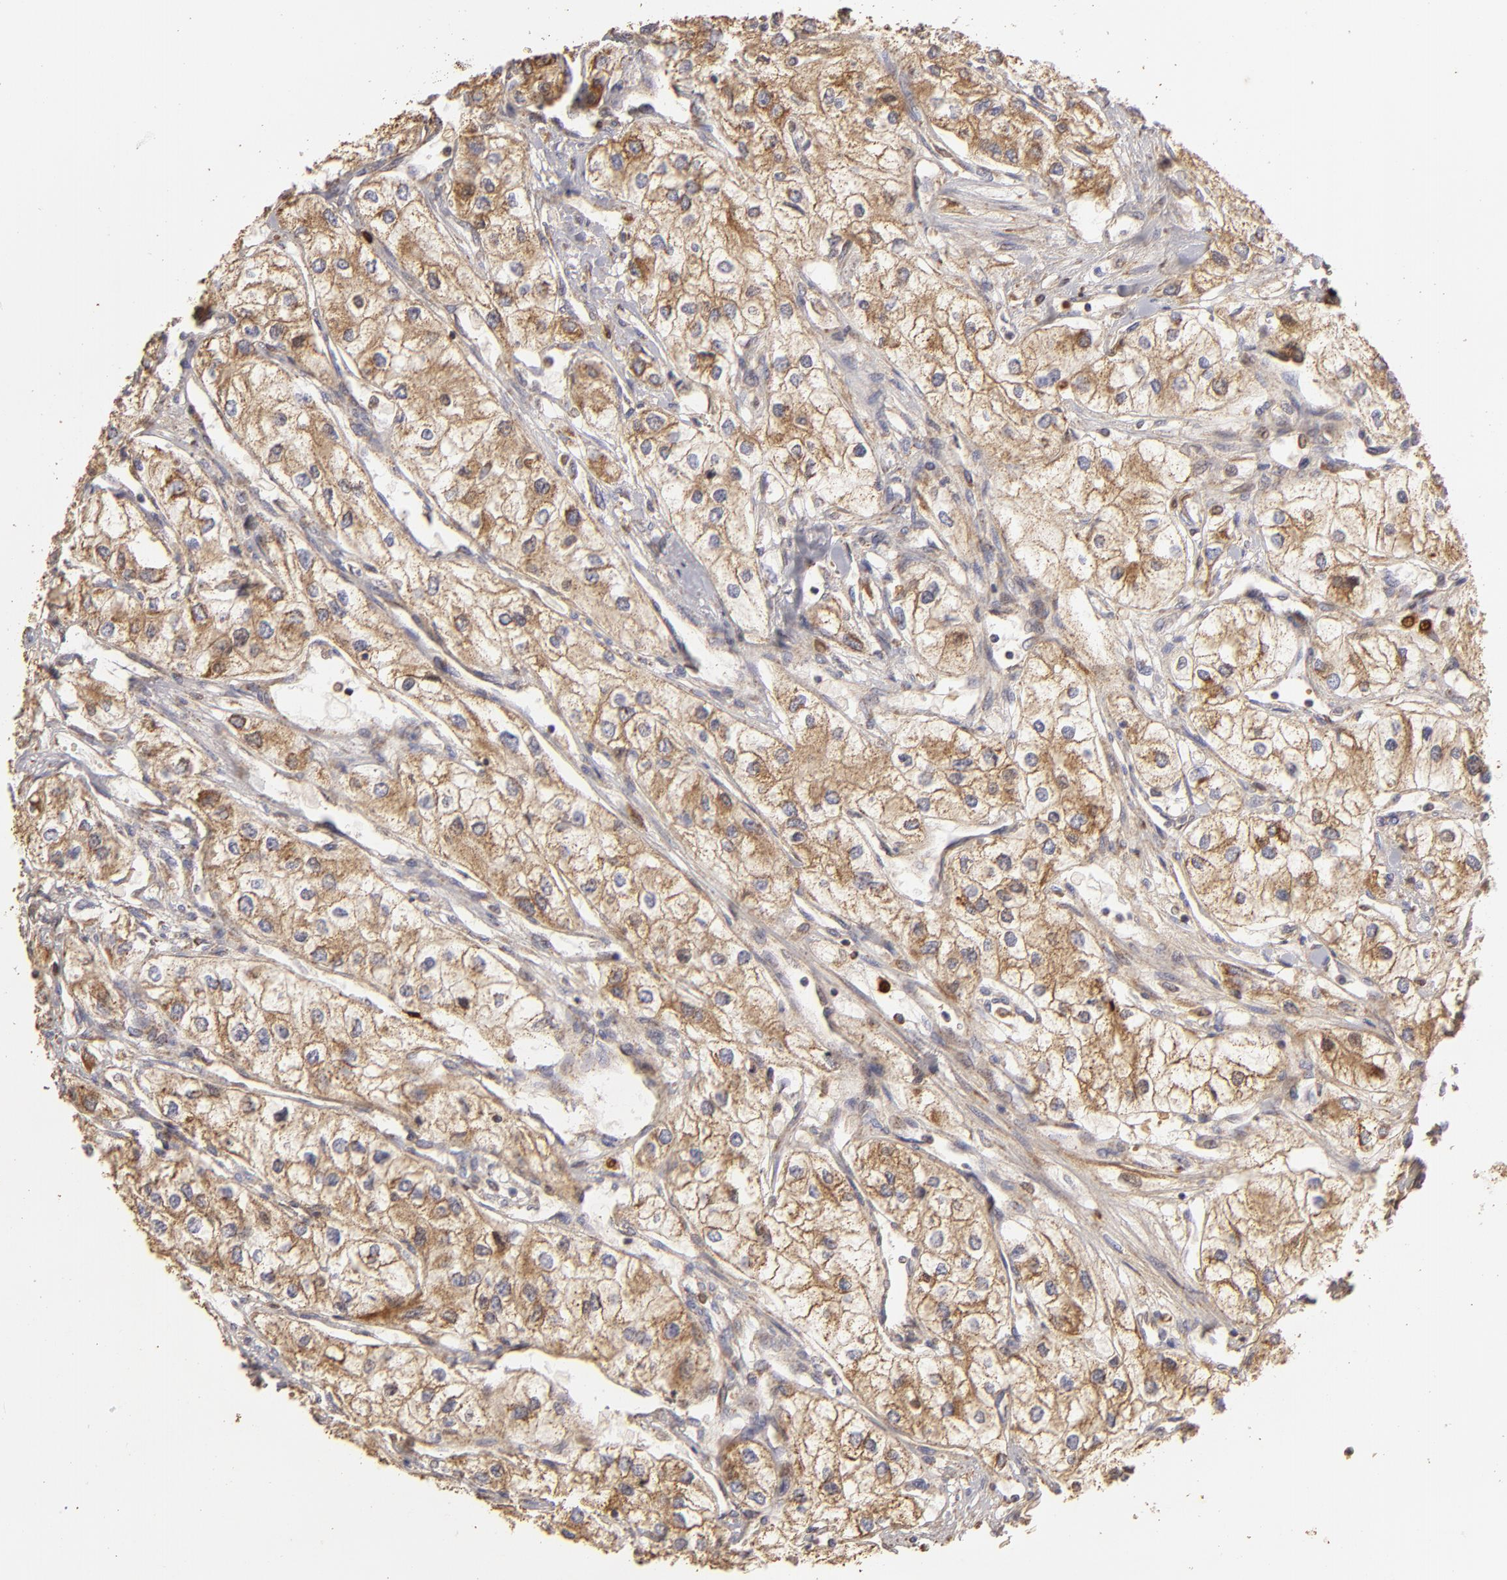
{"staining": {"intensity": "moderate", "quantity": ">75%", "location": "cytoplasmic/membranous"}, "tissue": "renal cancer", "cell_type": "Tumor cells", "image_type": "cancer", "snomed": [{"axis": "morphology", "description": "Adenocarcinoma, NOS"}, {"axis": "topography", "description": "Kidney"}], "caption": "High-magnification brightfield microscopy of adenocarcinoma (renal) stained with DAB (brown) and counterstained with hematoxylin (blue). tumor cells exhibit moderate cytoplasmic/membranous staining is appreciated in approximately>75% of cells.", "gene": "CFB", "patient": {"sex": "male", "age": 57}}